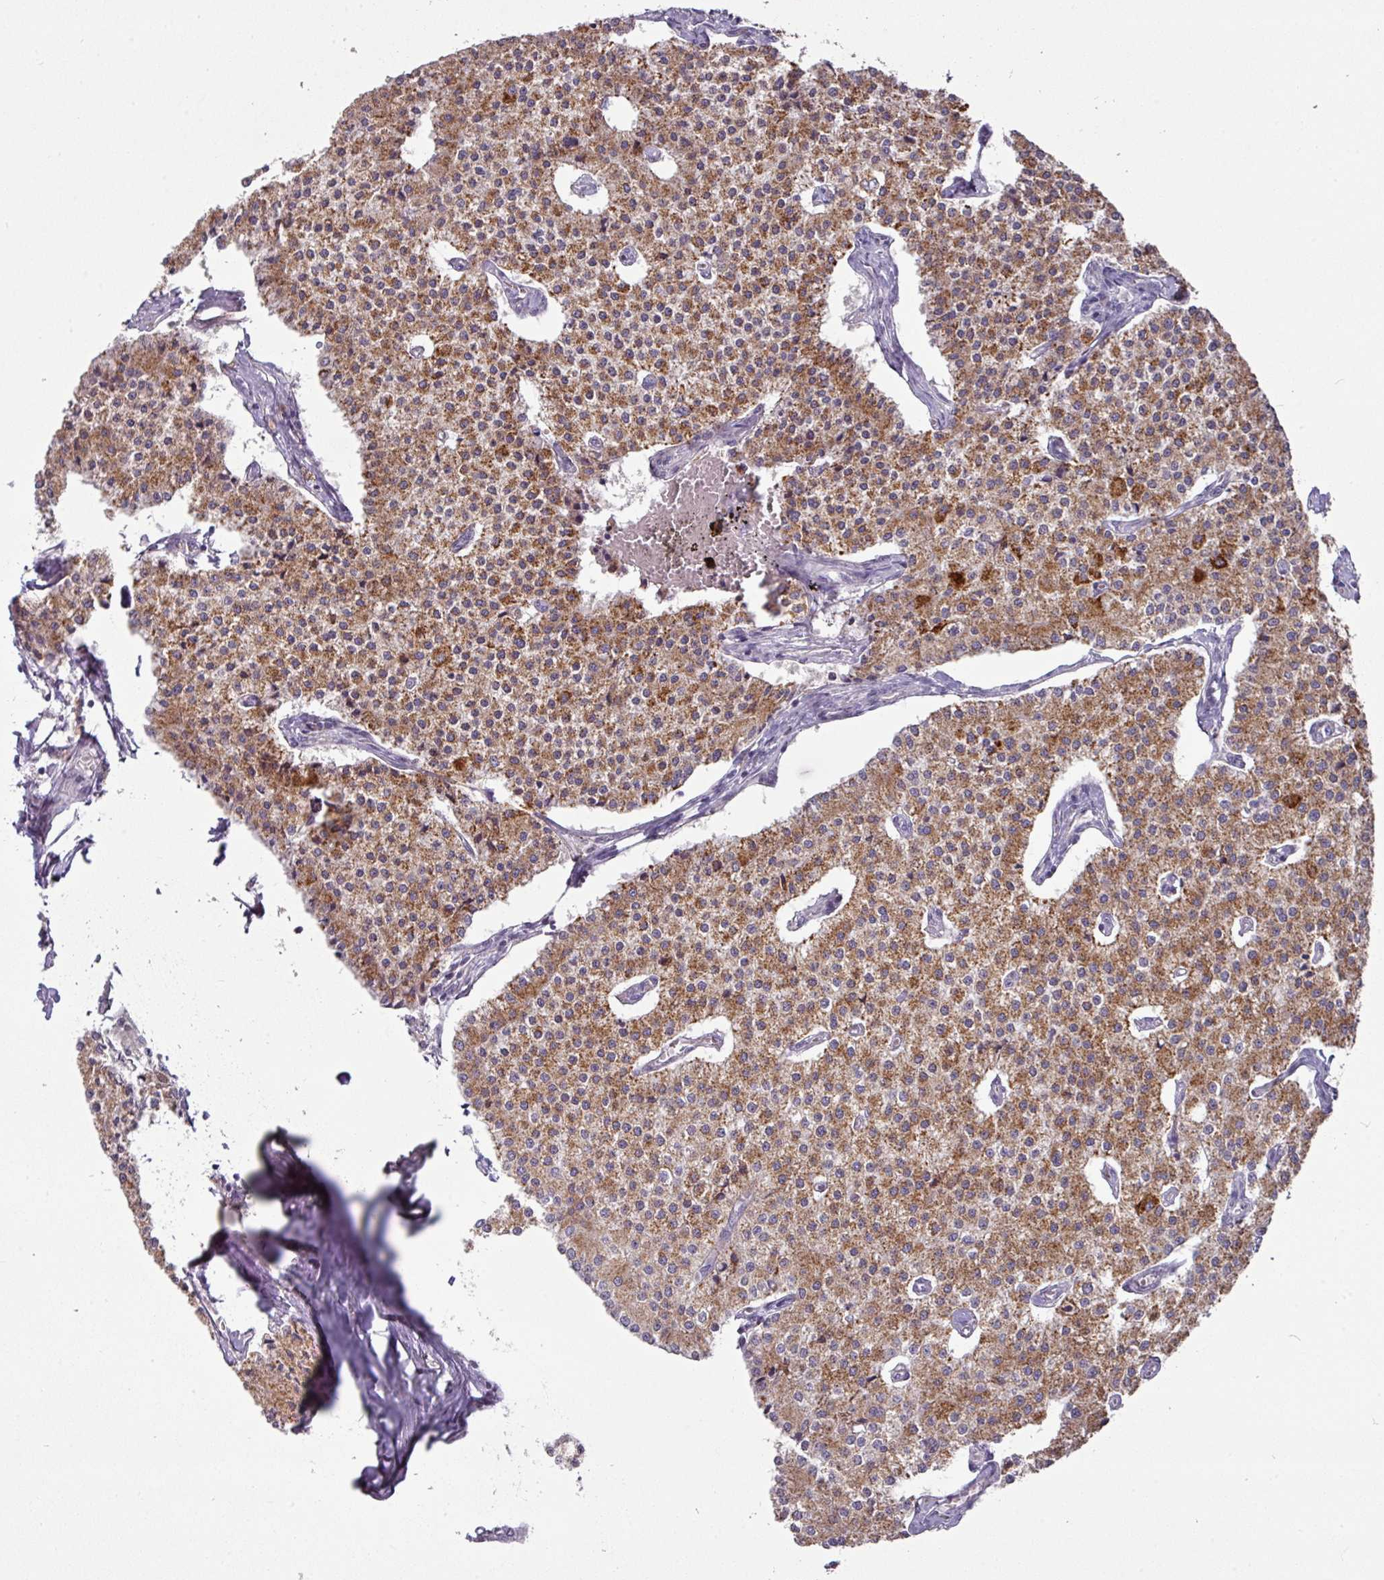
{"staining": {"intensity": "moderate", "quantity": ">75%", "location": "cytoplasmic/membranous"}, "tissue": "carcinoid", "cell_type": "Tumor cells", "image_type": "cancer", "snomed": [{"axis": "morphology", "description": "Carcinoid, malignant, NOS"}, {"axis": "topography", "description": "Colon"}], "caption": "There is medium levels of moderate cytoplasmic/membranous expression in tumor cells of carcinoid (malignant), as demonstrated by immunohistochemical staining (brown color).", "gene": "TRAPPC1", "patient": {"sex": "female", "age": 52}}